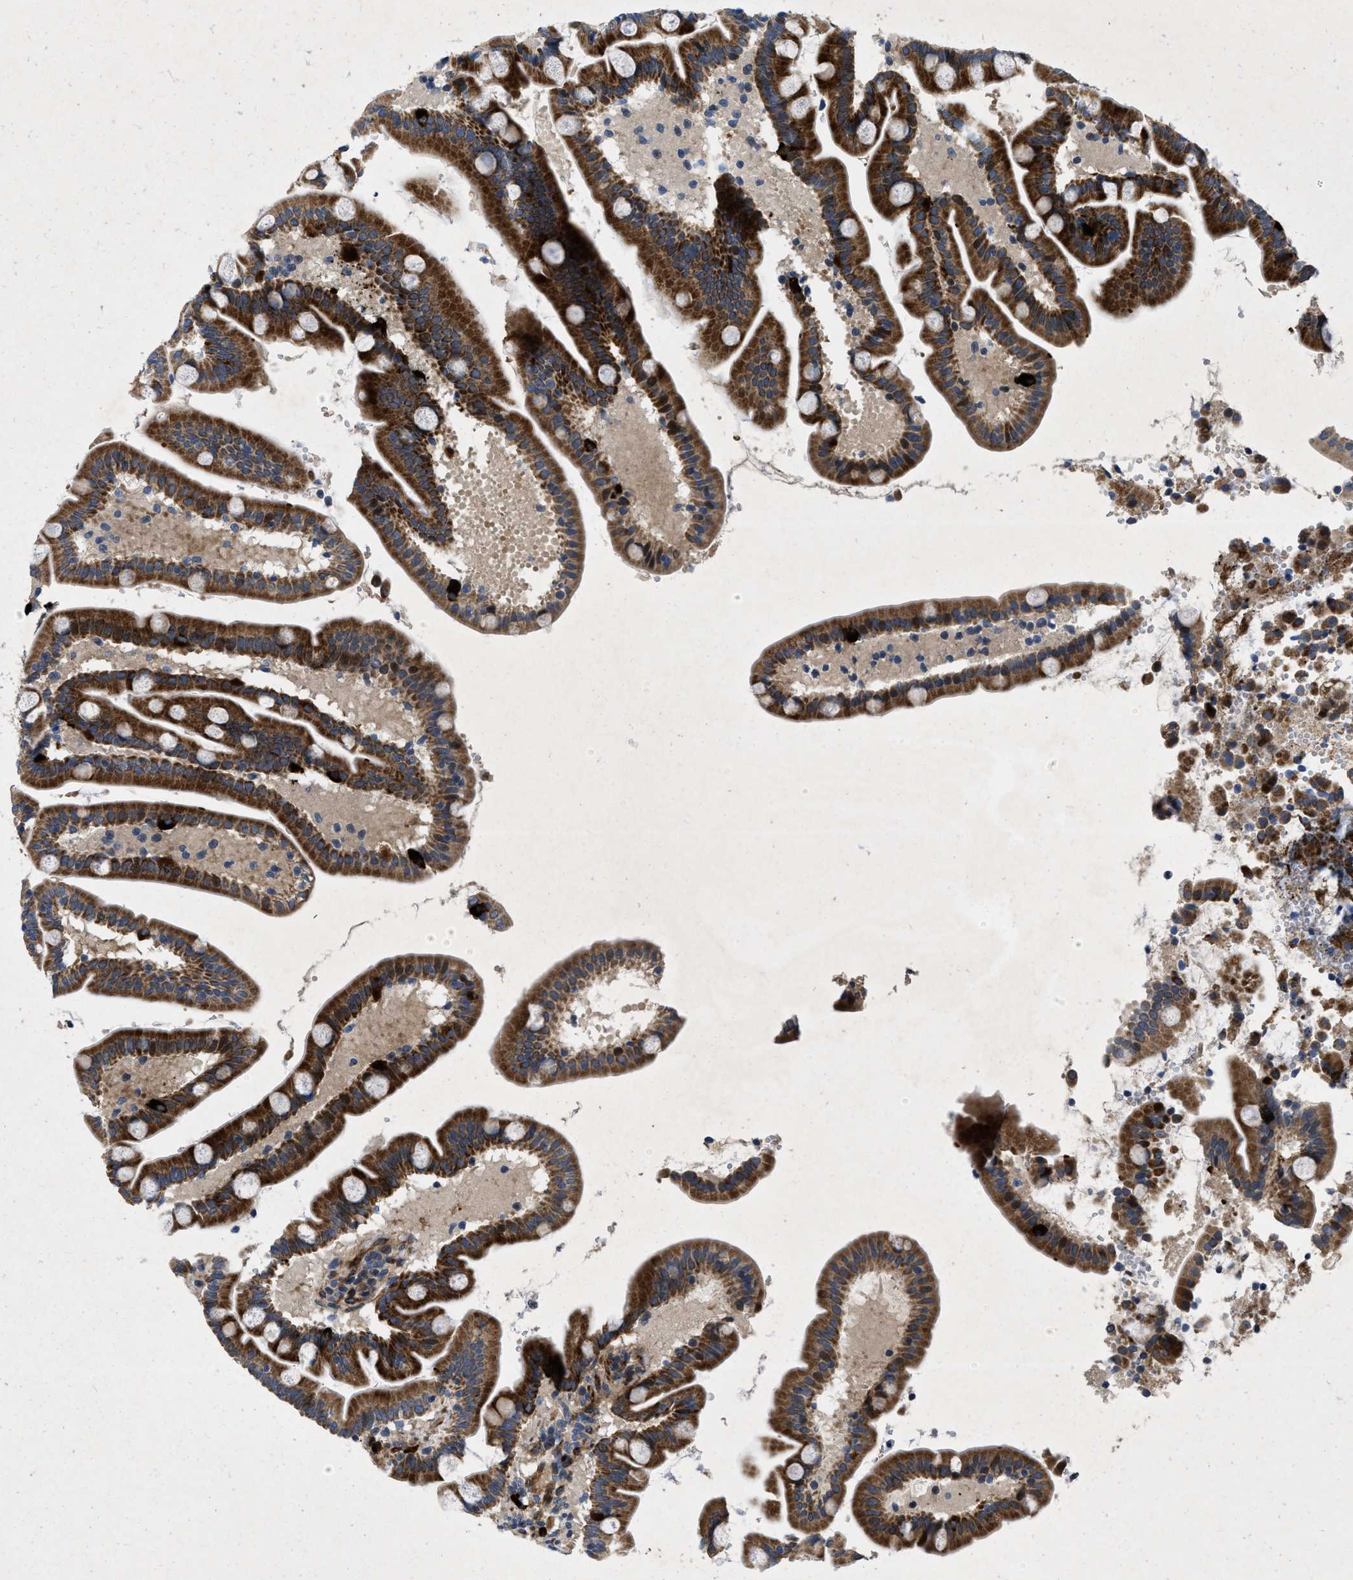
{"staining": {"intensity": "strong", "quantity": "25%-75%", "location": "cytoplasmic/membranous"}, "tissue": "duodenum", "cell_type": "Glandular cells", "image_type": "normal", "snomed": [{"axis": "morphology", "description": "Normal tissue, NOS"}, {"axis": "topography", "description": "Duodenum"}], "caption": "Immunohistochemical staining of benign human duodenum exhibits strong cytoplasmic/membranous protein staining in about 25%-75% of glandular cells. Using DAB (3,3'-diaminobenzidine) (brown) and hematoxylin (blue) stains, captured at high magnification using brightfield microscopy.", "gene": "HSPA12B", "patient": {"sex": "male", "age": 54}}